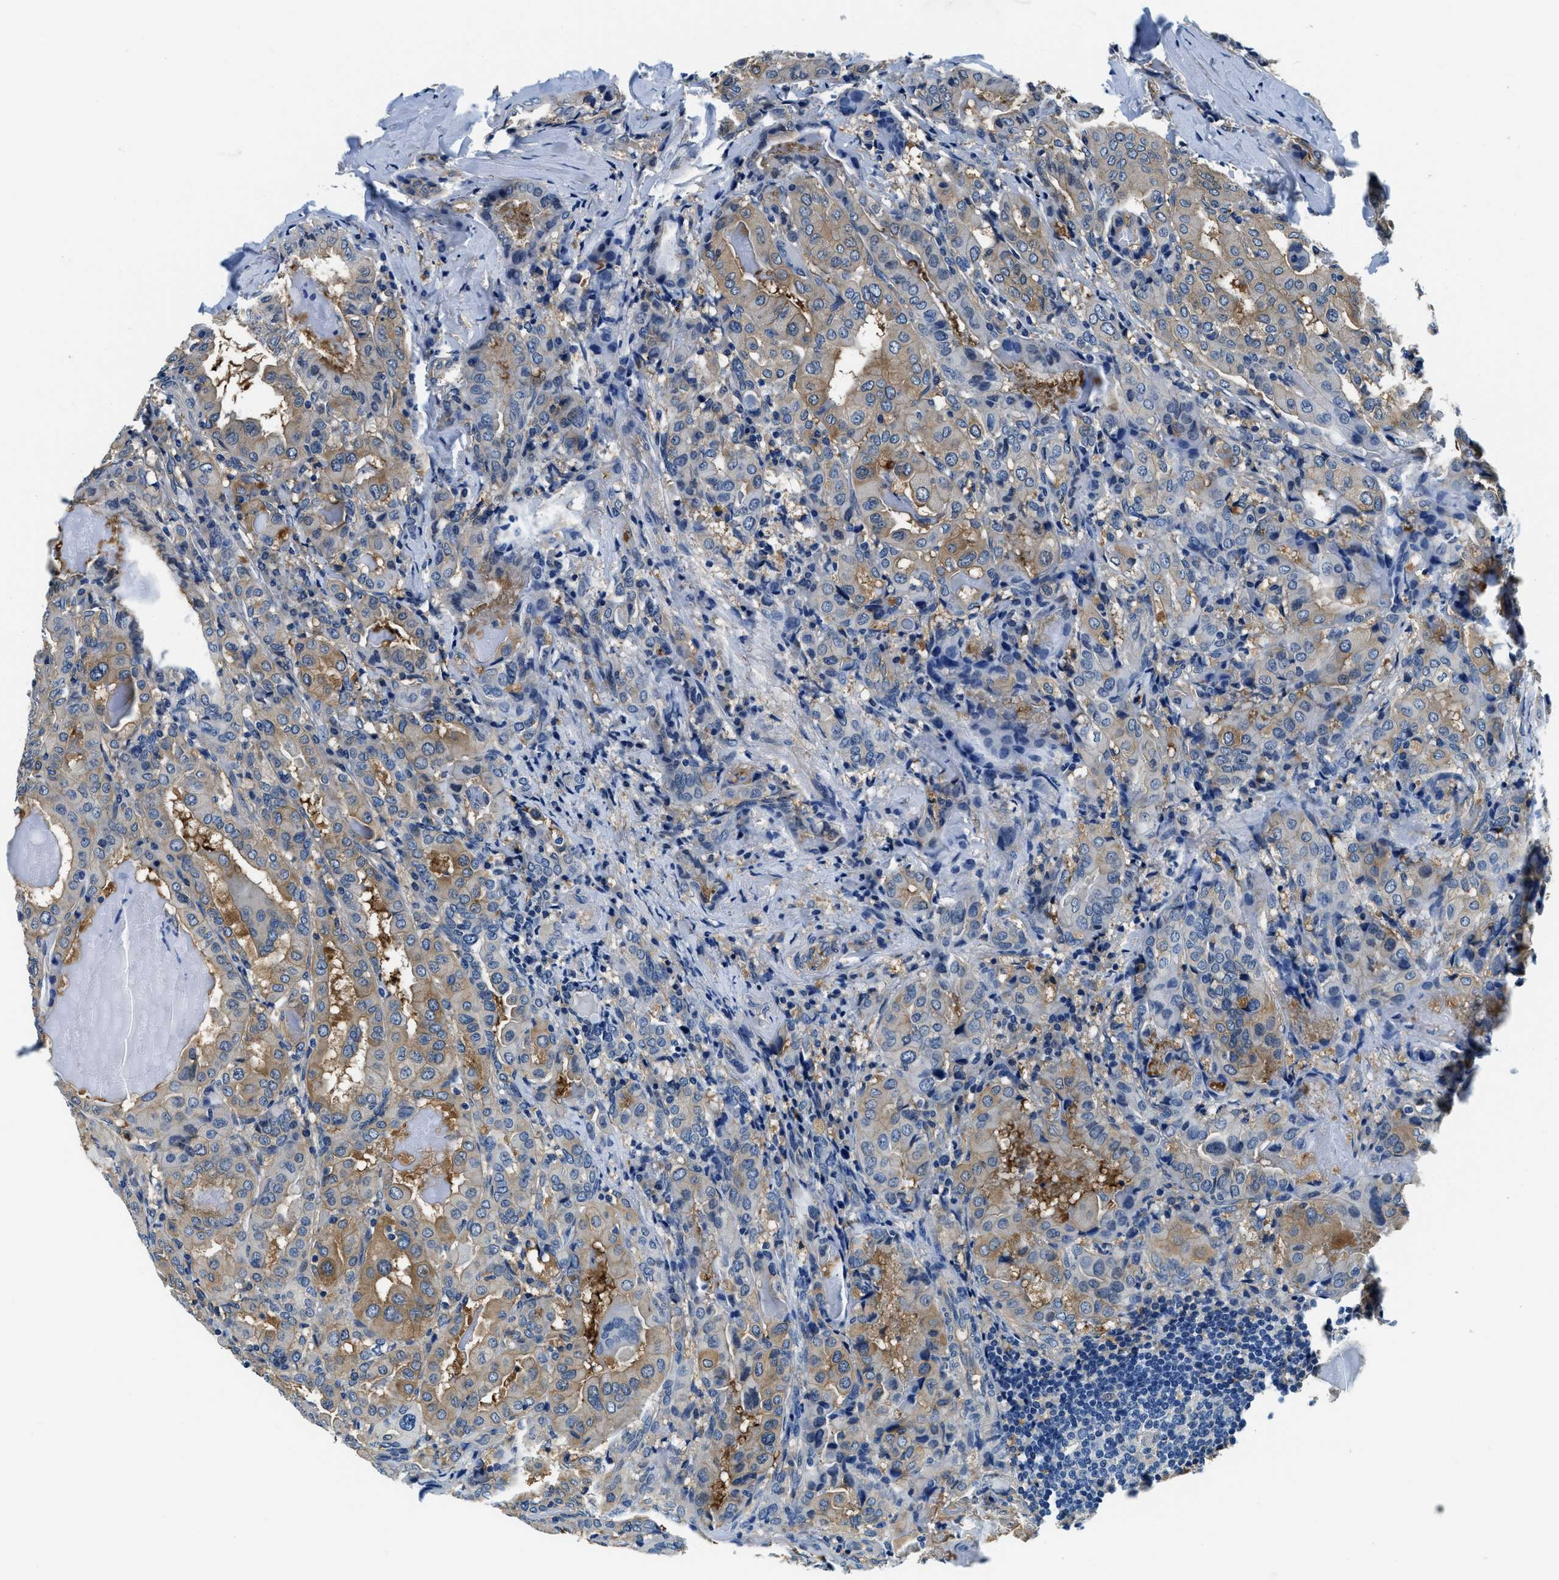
{"staining": {"intensity": "moderate", "quantity": "25%-75%", "location": "cytoplasmic/membranous"}, "tissue": "thyroid cancer", "cell_type": "Tumor cells", "image_type": "cancer", "snomed": [{"axis": "morphology", "description": "Papillary adenocarcinoma, NOS"}, {"axis": "topography", "description": "Thyroid gland"}], "caption": "IHC staining of thyroid cancer (papillary adenocarcinoma), which reveals medium levels of moderate cytoplasmic/membranous positivity in about 25%-75% of tumor cells indicating moderate cytoplasmic/membranous protein staining. The staining was performed using DAB (brown) for protein detection and nuclei were counterstained in hematoxylin (blue).", "gene": "TWF1", "patient": {"sex": "female", "age": 42}}